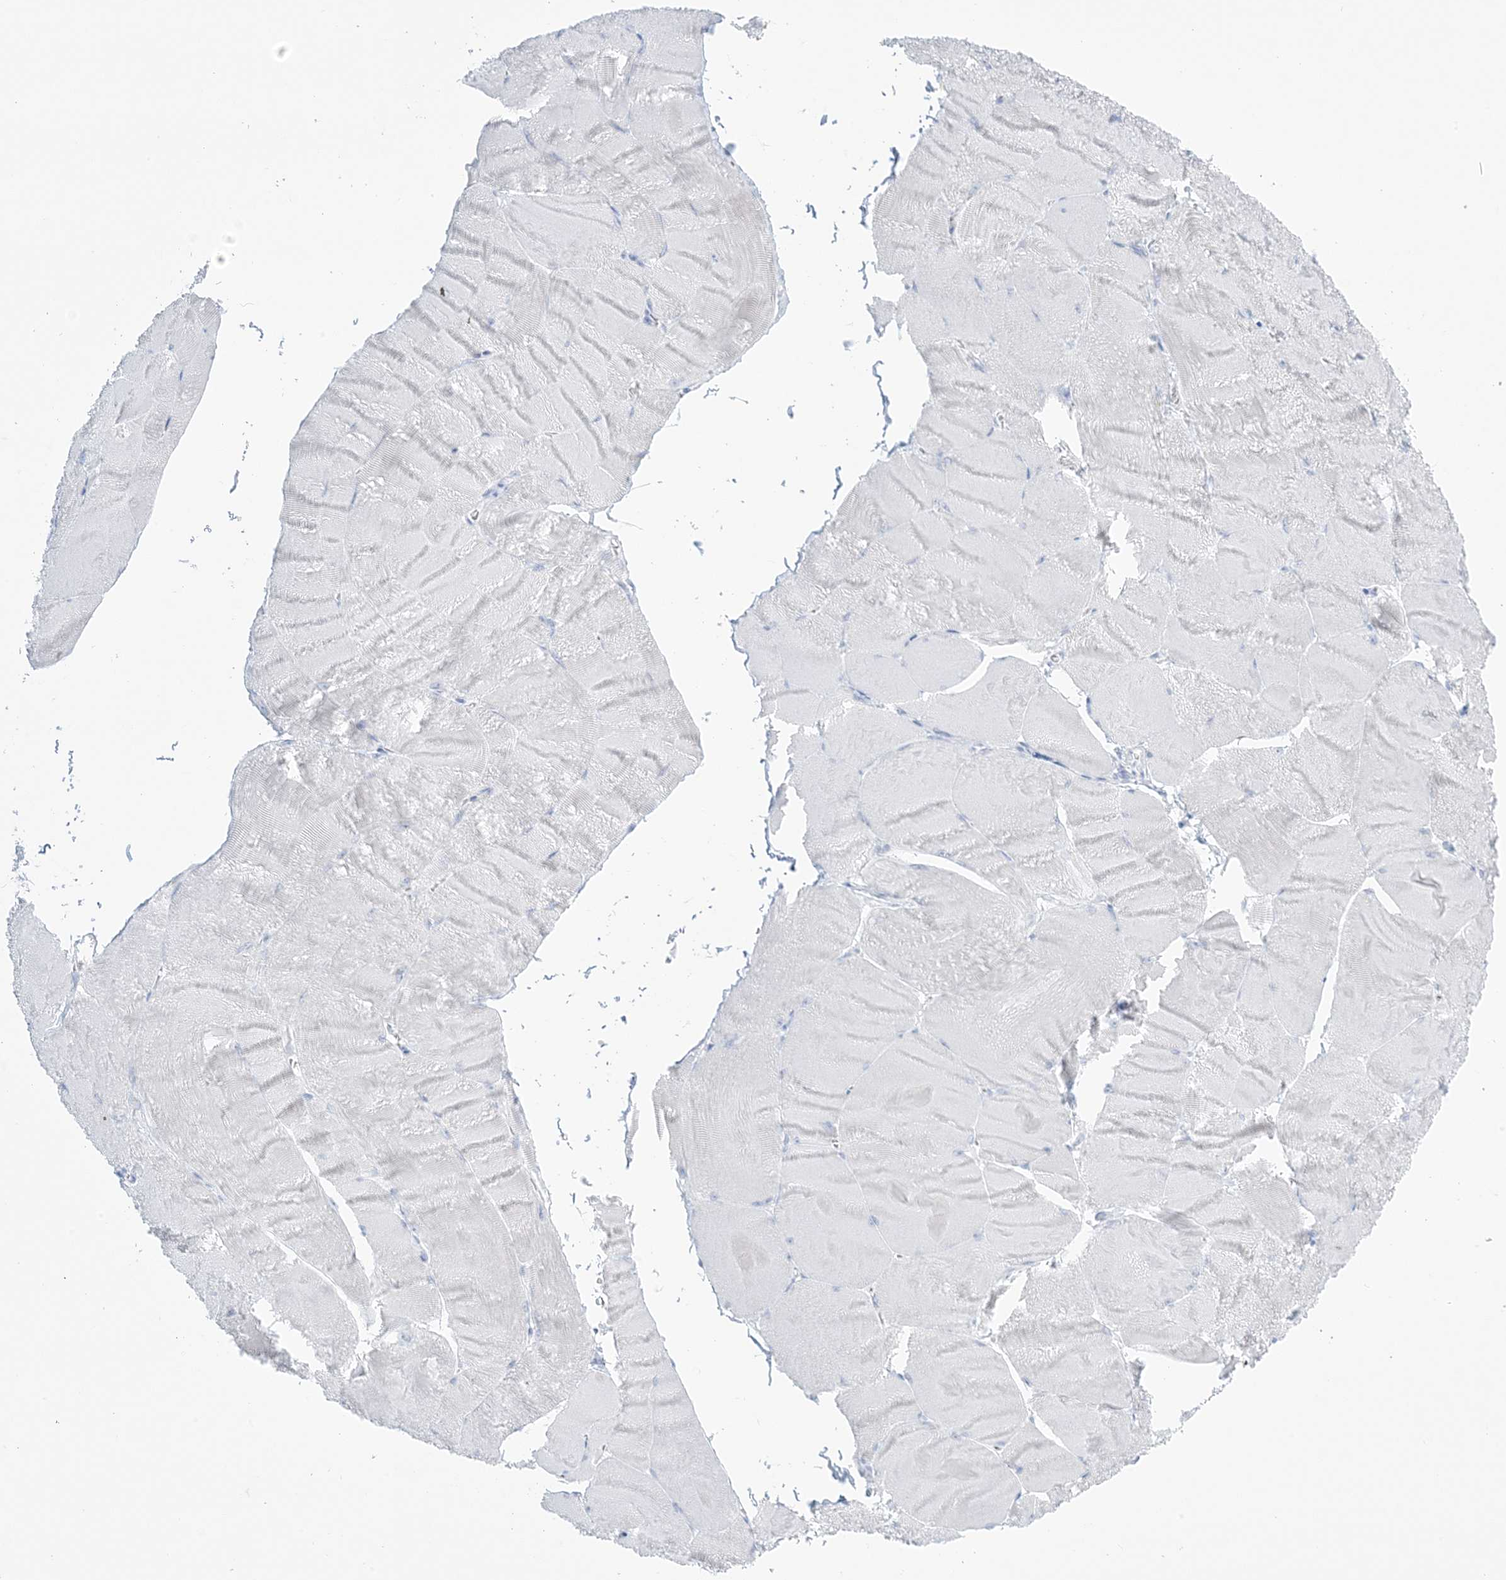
{"staining": {"intensity": "negative", "quantity": "none", "location": "none"}, "tissue": "skeletal muscle", "cell_type": "Myocytes", "image_type": "normal", "snomed": [{"axis": "morphology", "description": "Normal tissue, NOS"}, {"axis": "morphology", "description": "Basal cell carcinoma"}, {"axis": "topography", "description": "Skeletal muscle"}], "caption": "This is an IHC micrograph of normal skeletal muscle. There is no expression in myocytes.", "gene": "AGXT", "patient": {"sex": "female", "age": 64}}